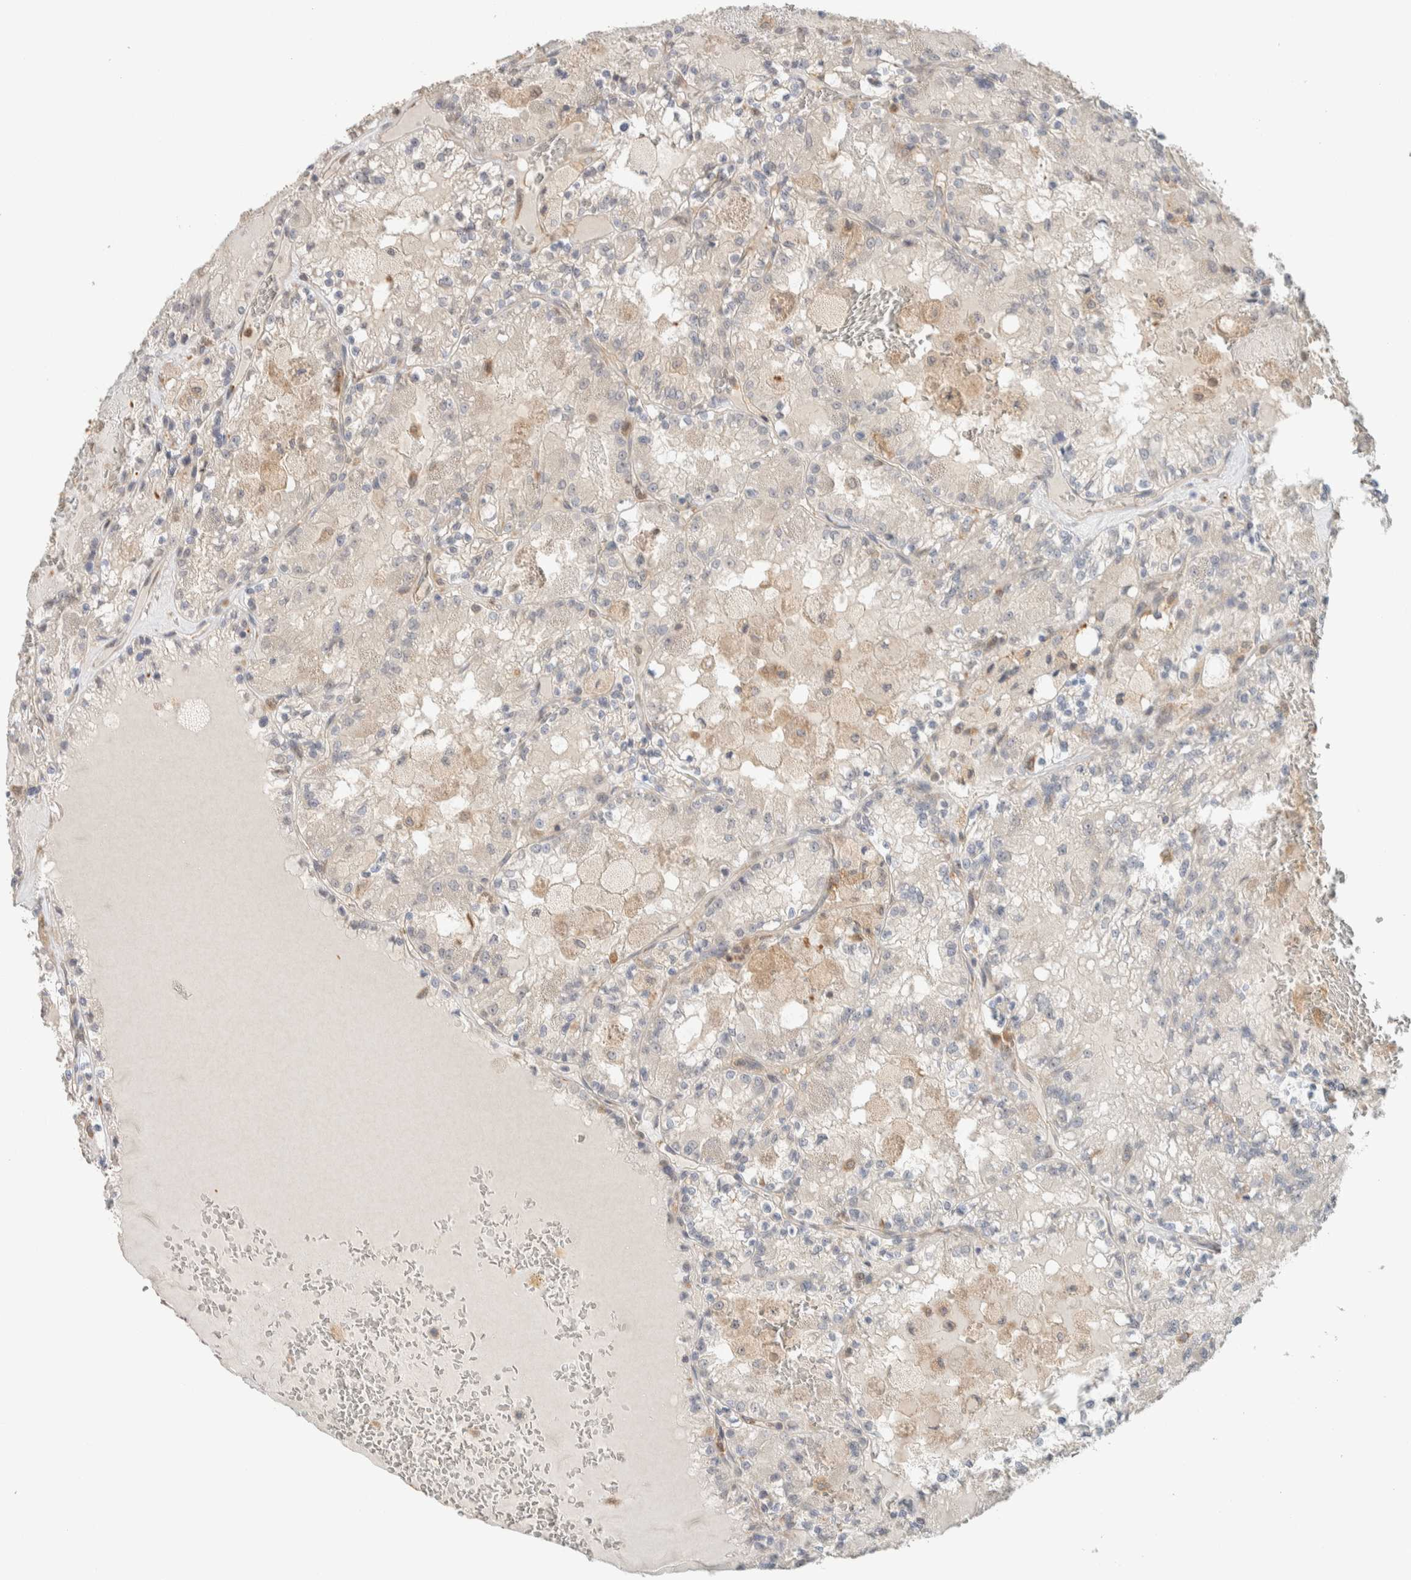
{"staining": {"intensity": "negative", "quantity": "none", "location": "none"}, "tissue": "renal cancer", "cell_type": "Tumor cells", "image_type": "cancer", "snomed": [{"axis": "morphology", "description": "Adenocarcinoma, NOS"}, {"axis": "topography", "description": "Kidney"}], "caption": "Renal adenocarcinoma stained for a protein using IHC exhibits no expression tumor cells.", "gene": "PDE7B", "patient": {"sex": "female", "age": 56}}